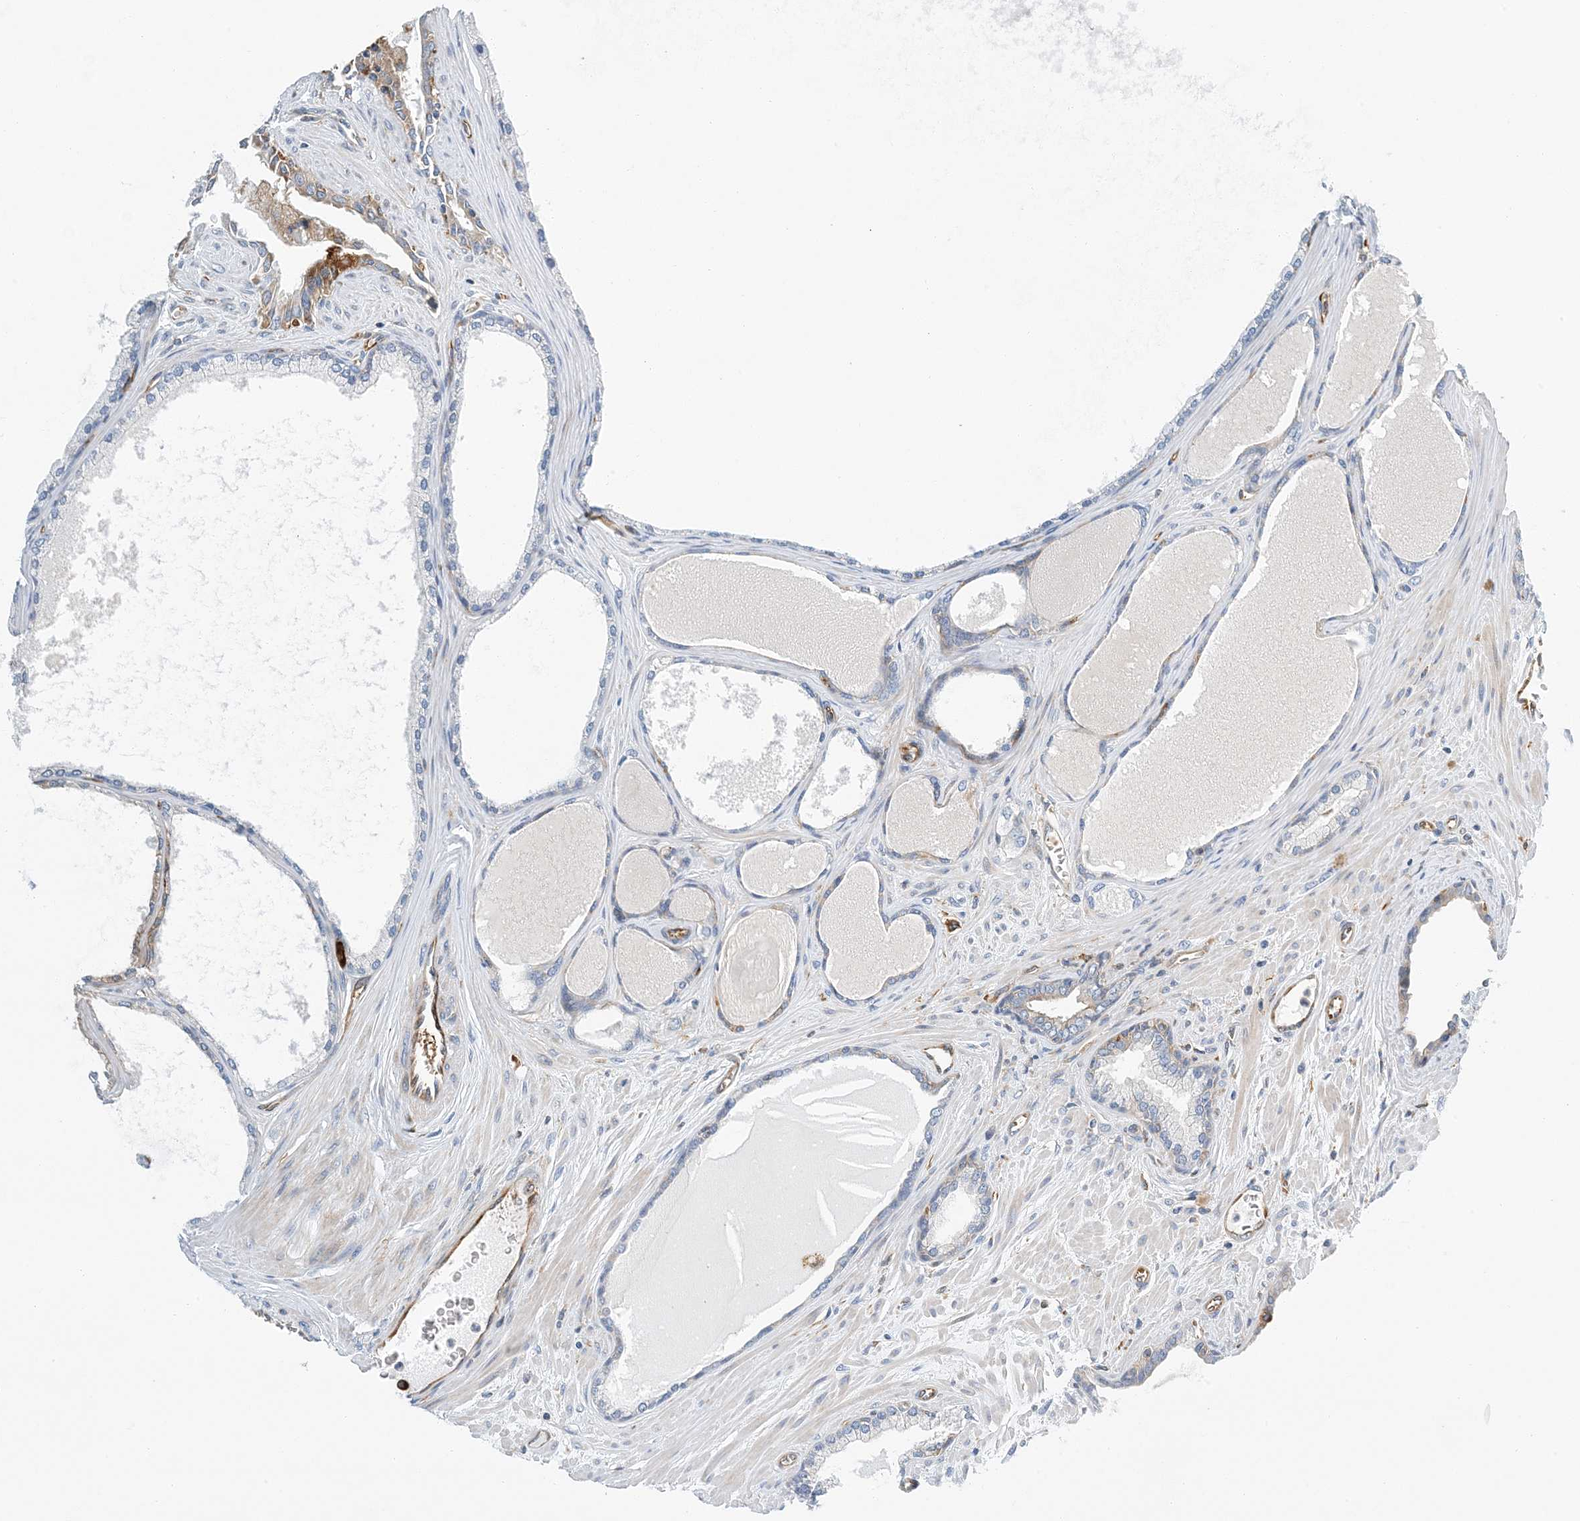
{"staining": {"intensity": "negative", "quantity": "none", "location": "none"}, "tissue": "prostate cancer", "cell_type": "Tumor cells", "image_type": "cancer", "snomed": [{"axis": "morphology", "description": "Adenocarcinoma, Low grade"}, {"axis": "topography", "description": "Prostate"}], "caption": "An image of human prostate adenocarcinoma (low-grade) is negative for staining in tumor cells.", "gene": "PCDHA2", "patient": {"sex": "male", "age": 70}}